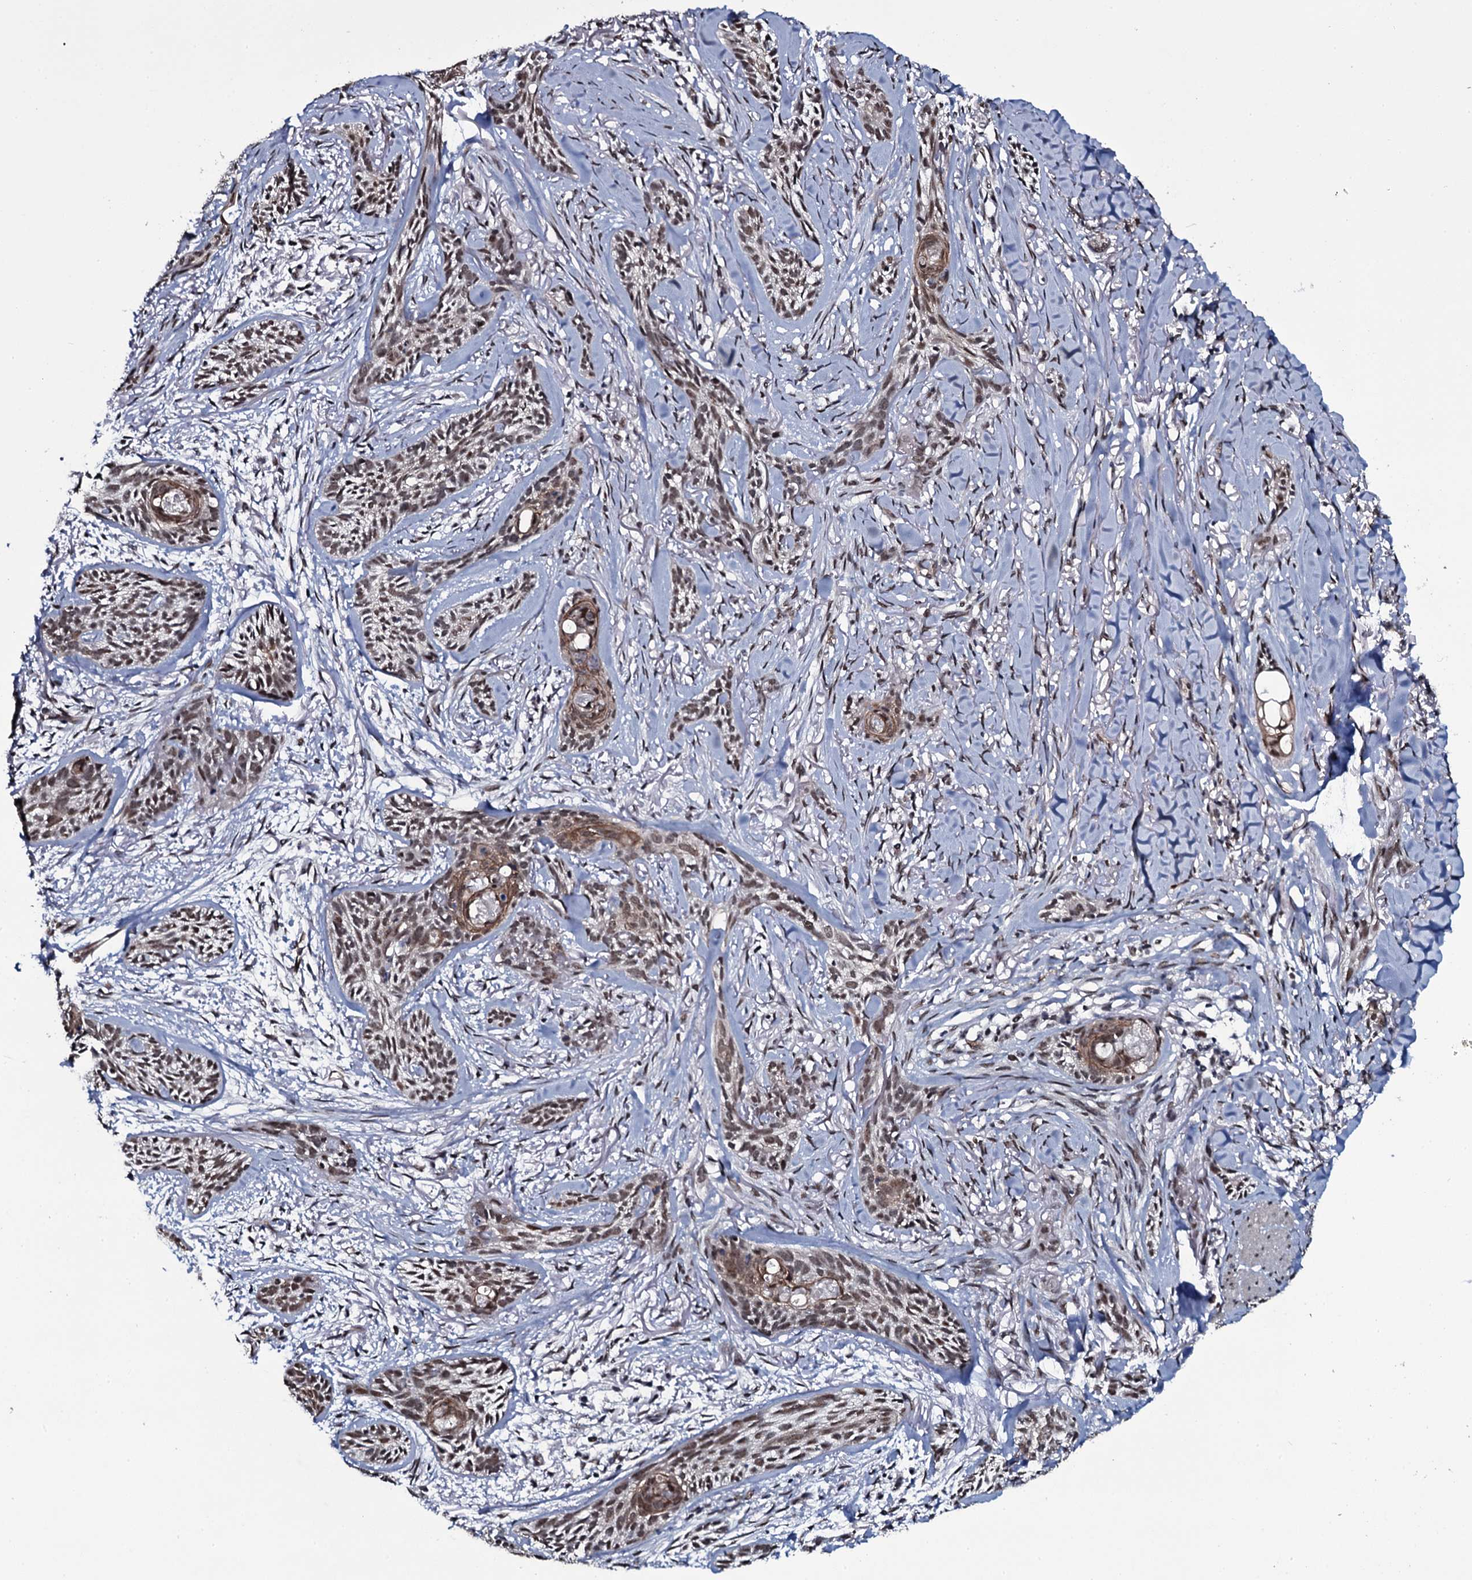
{"staining": {"intensity": "moderate", "quantity": ">75%", "location": "cytoplasmic/membranous,nuclear"}, "tissue": "skin cancer", "cell_type": "Tumor cells", "image_type": "cancer", "snomed": [{"axis": "morphology", "description": "Basal cell carcinoma"}, {"axis": "topography", "description": "Skin"}], "caption": "Immunohistochemical staining of human skin cancer shows medium levels of moderate cytoplasmic/membranous and nuclear expression in about >75% of tumor cells.", "gene": "SH2D4B", "patient": {"sex": "female", "age": 59}}